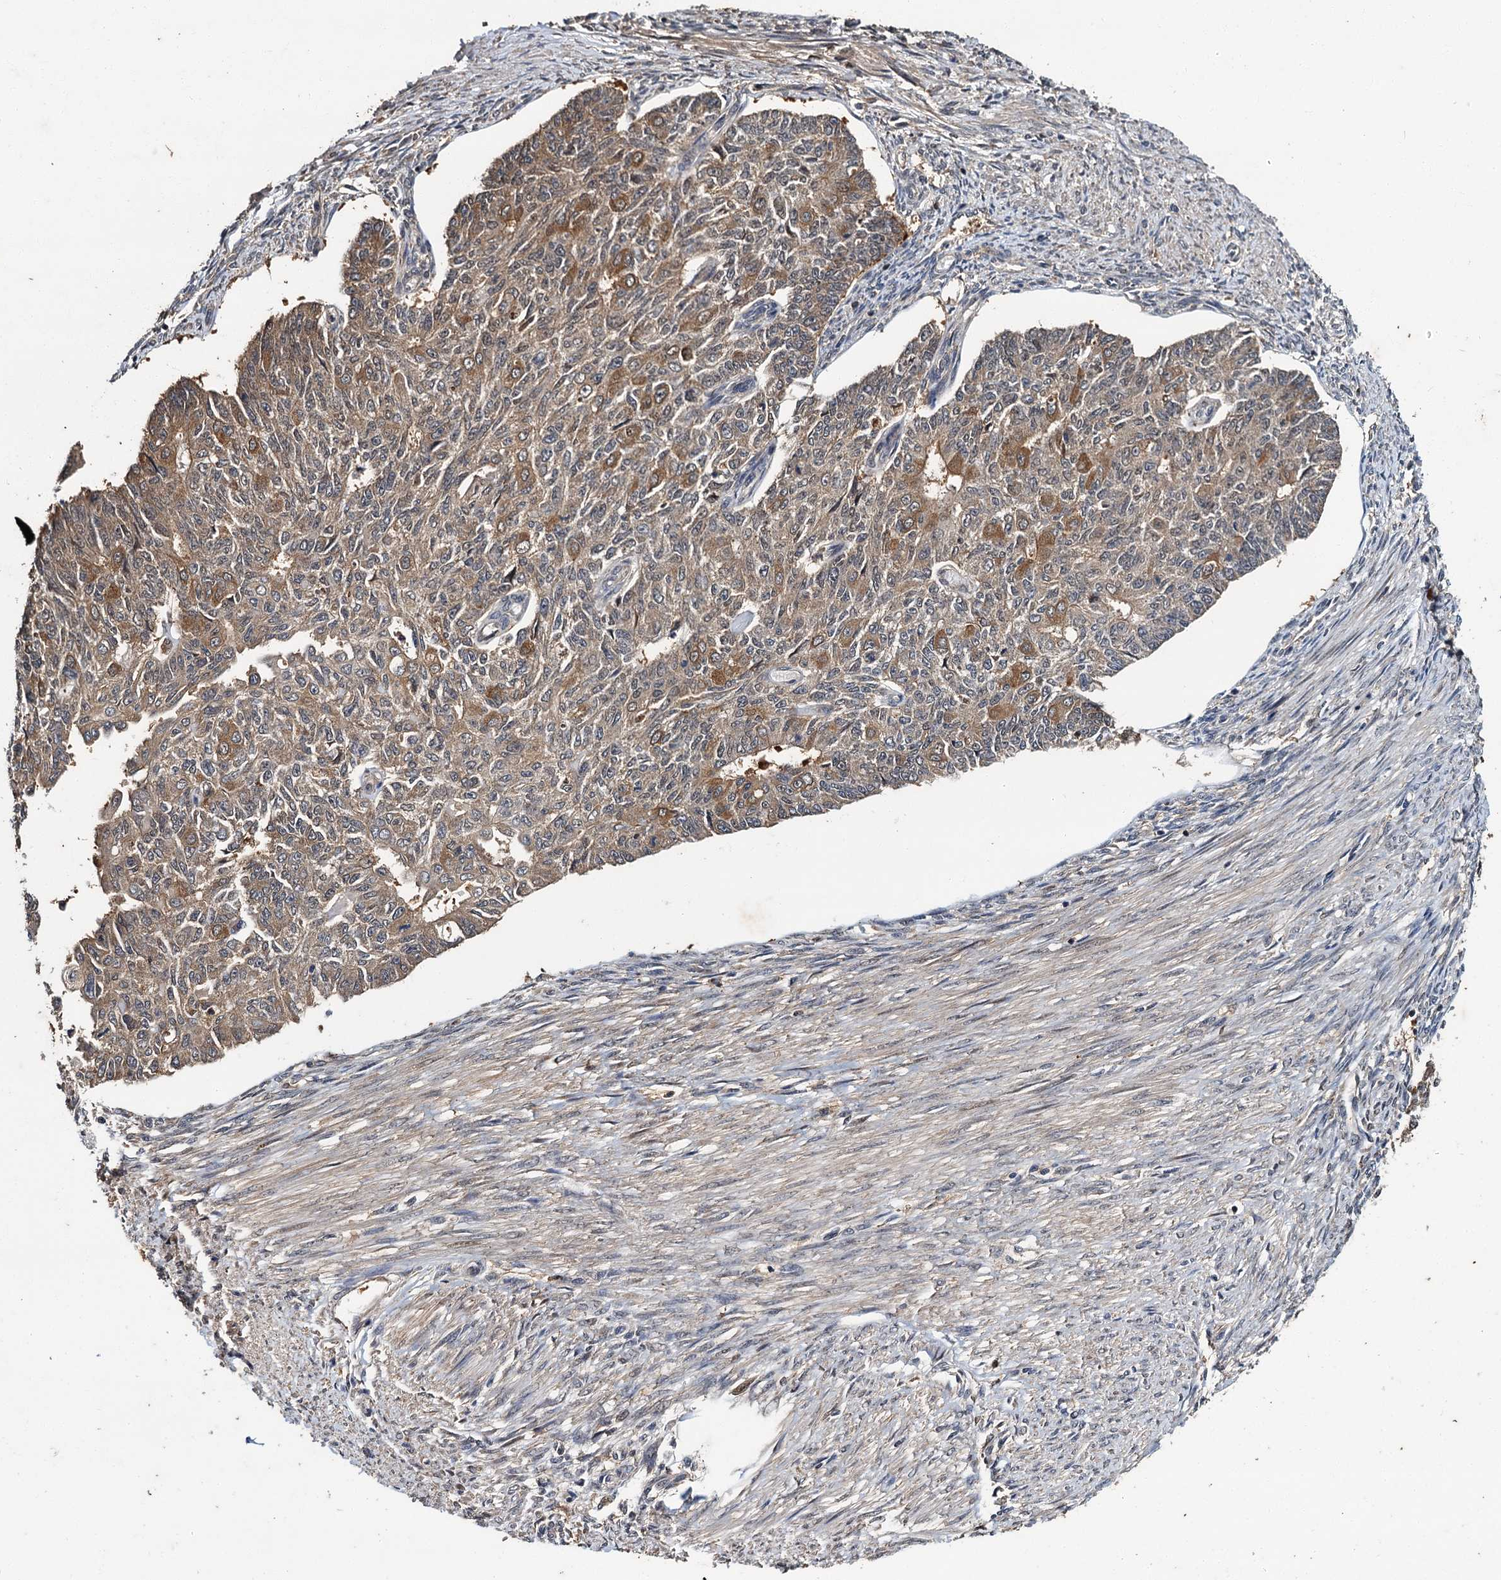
{"staining": {"intensity": "moderate", "quantity": ">75%", "location": "cytoplasmic/membranous"}, "tissue": "endometrial cancer", "cell_type": "Tumor cells", "image_type": "cancer", "snomed": [{"axis": "morphology", "description": "Adenocarcinoma, NOS"}, {"axis": "topography", "description": "Endometrium"}], "caption": "Protein analysis of endometrial cancer tissue reveals moderate cytoplasmic/membranous staining in approximately >75% of tumor cells.", "gene": "SLC46A3", "patient": {"sex": "female", "age": 32}}